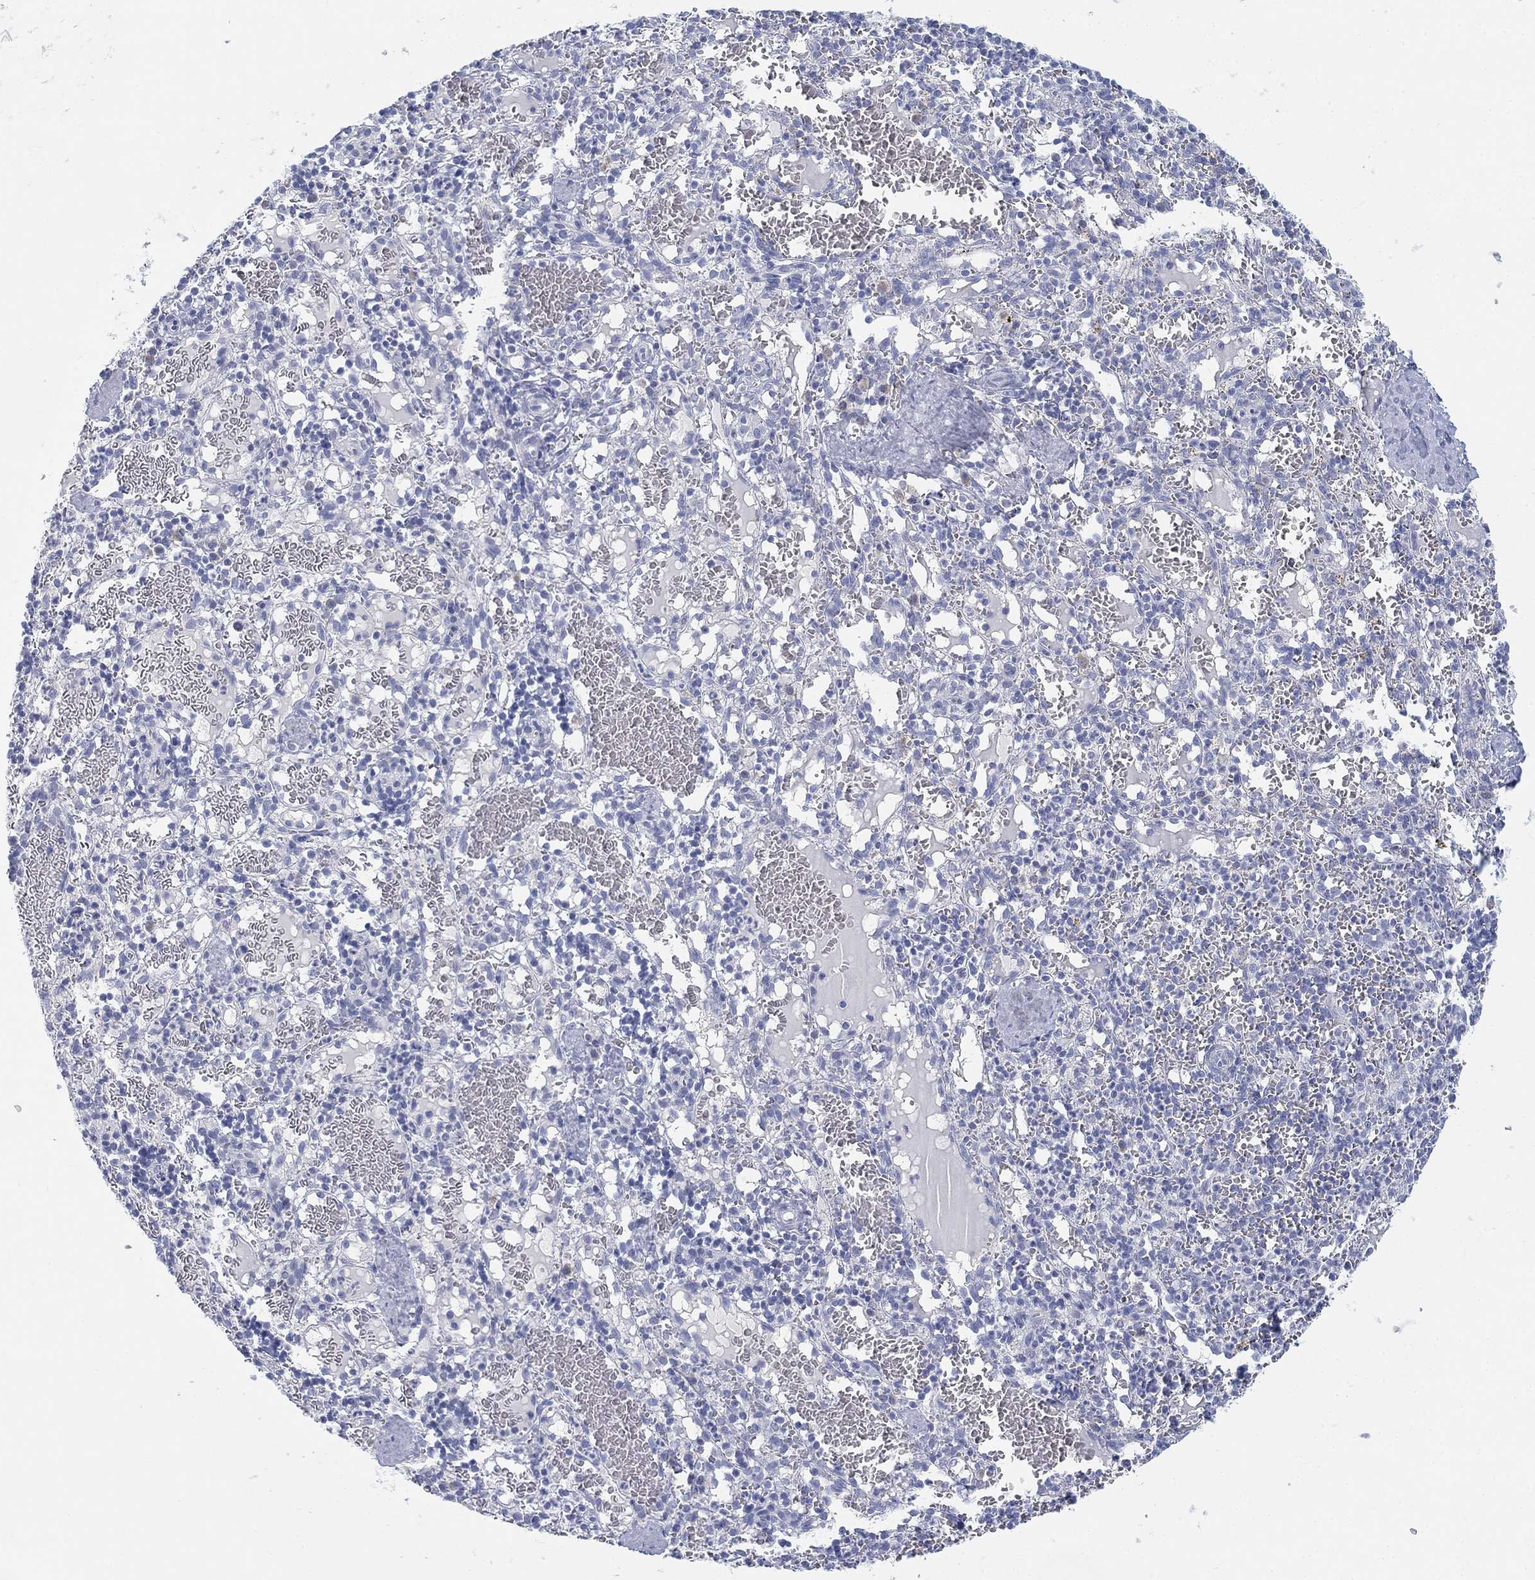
{"staining": {"intensity": "negative", "quantity": "none", "location": "none"}, "tissue": "spleen", "cell_type": "Cells in red pulp", "image_type": "normal", "snomed": [{"axis": "morphology", "description": "Normal tissue, NOS"}, {"axis": "topography", "description": "Spleen"}], "caption": "DAB (3,3'-diaminobenzidine) immunohistochemical staining of normal spleen displays no significant staining in cells in red pulp. (IHC, brightfield microscopy, high magnification).", "gene": "GCNA", "patient": {"sex": "male", "age": 11}}